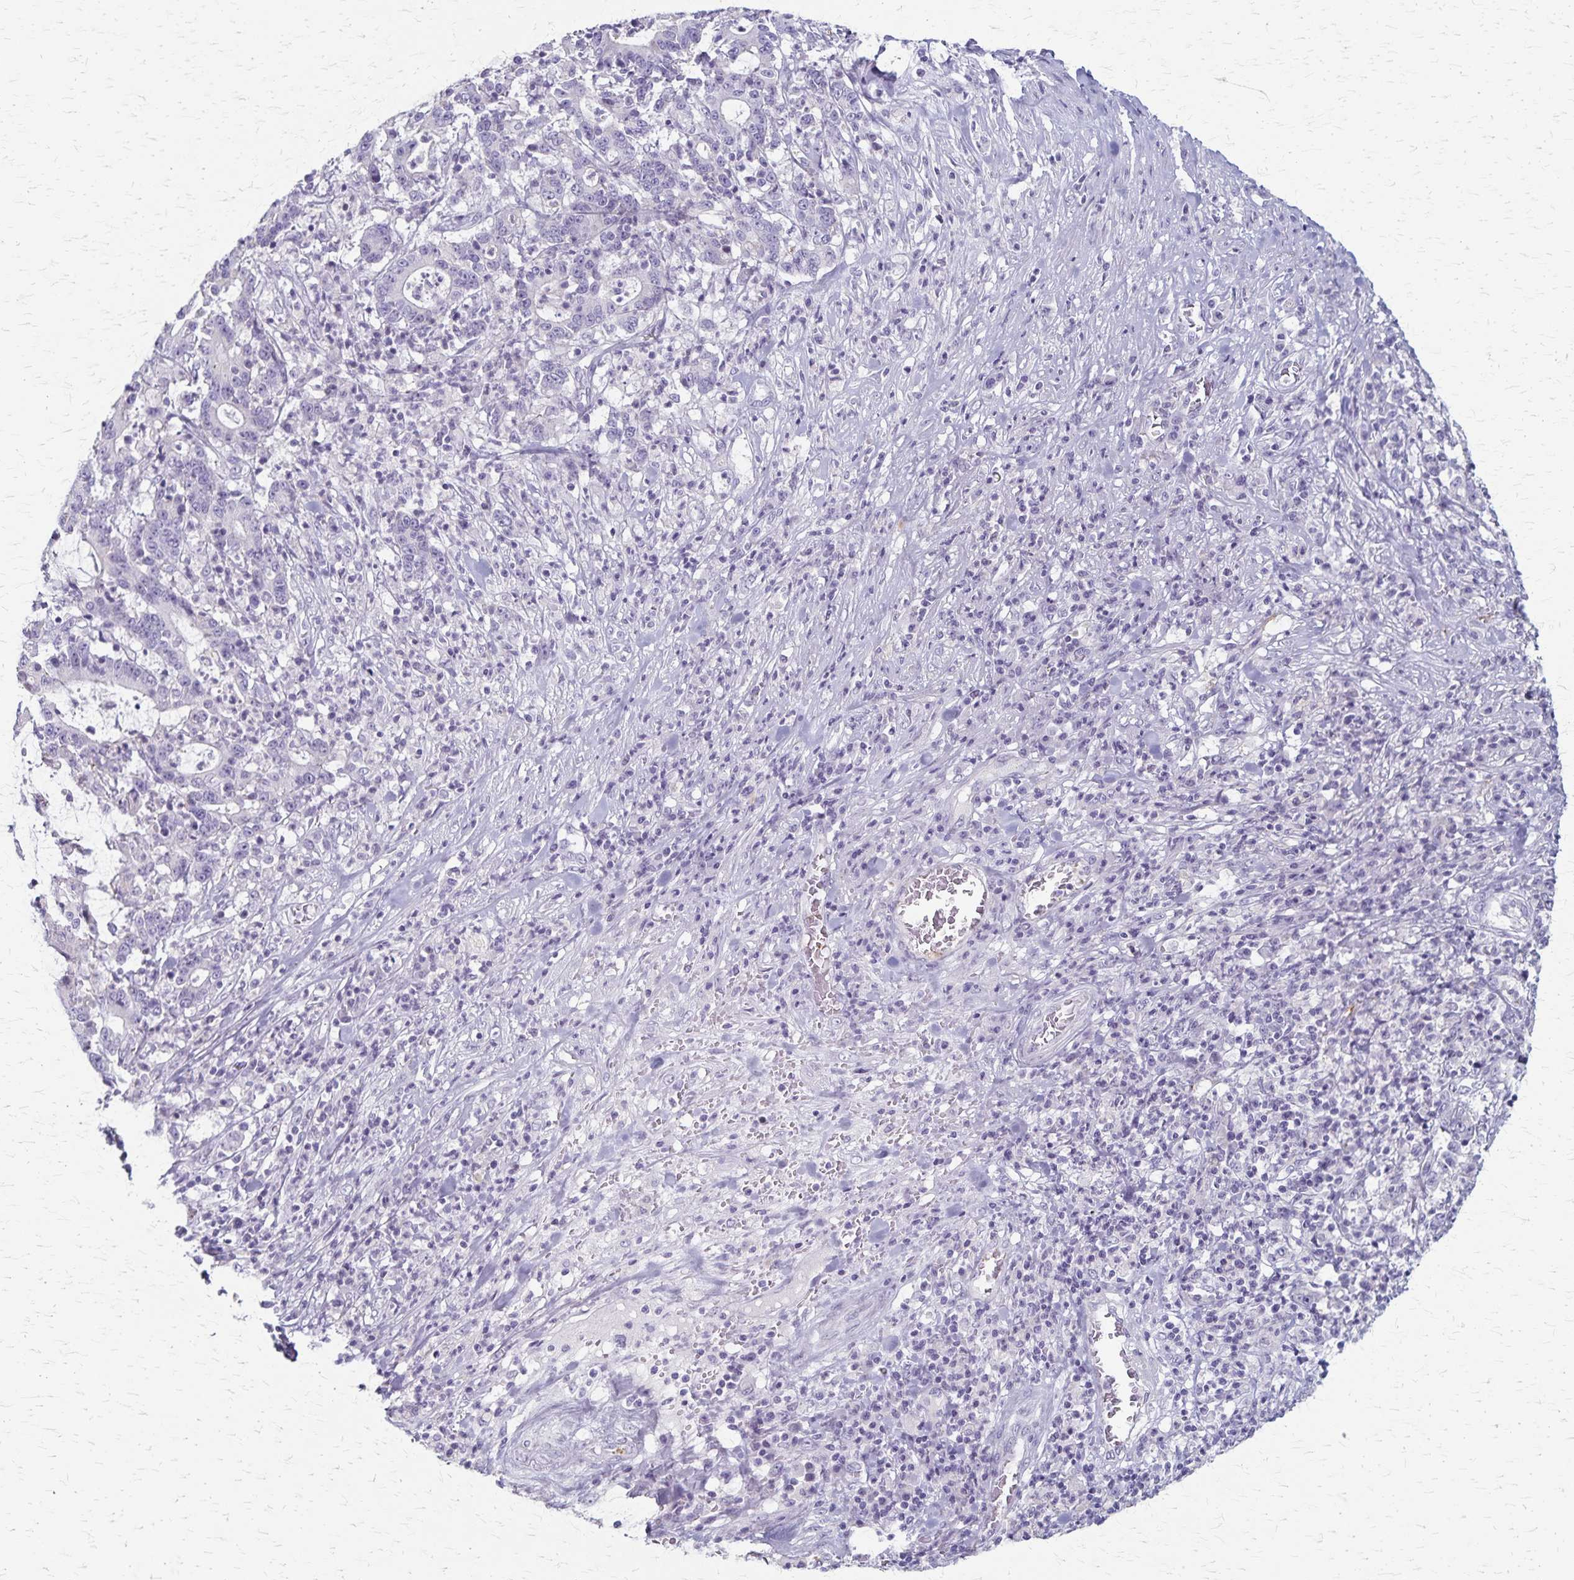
{"staining": {"intensity": "negative", "quantity": "none", "location": "none"}, "tissue": "stomach cancer", "cell_type": "Tumor cells", "image_type": "cancer", "snomed": [{"axis": "morphology", "description": "Adenocarcinoma, NOS"}, {"axis": "topography", "description": "Stomach, upper"}], "caption": "Tumor cells show no significant expression in stomach cancer. (DAB immunohistochemistry (IHC) visualized using brightfield microscopy, high magnification).", "gene": "RASL10B", "patient": {"sex": "male", "age": 68}}